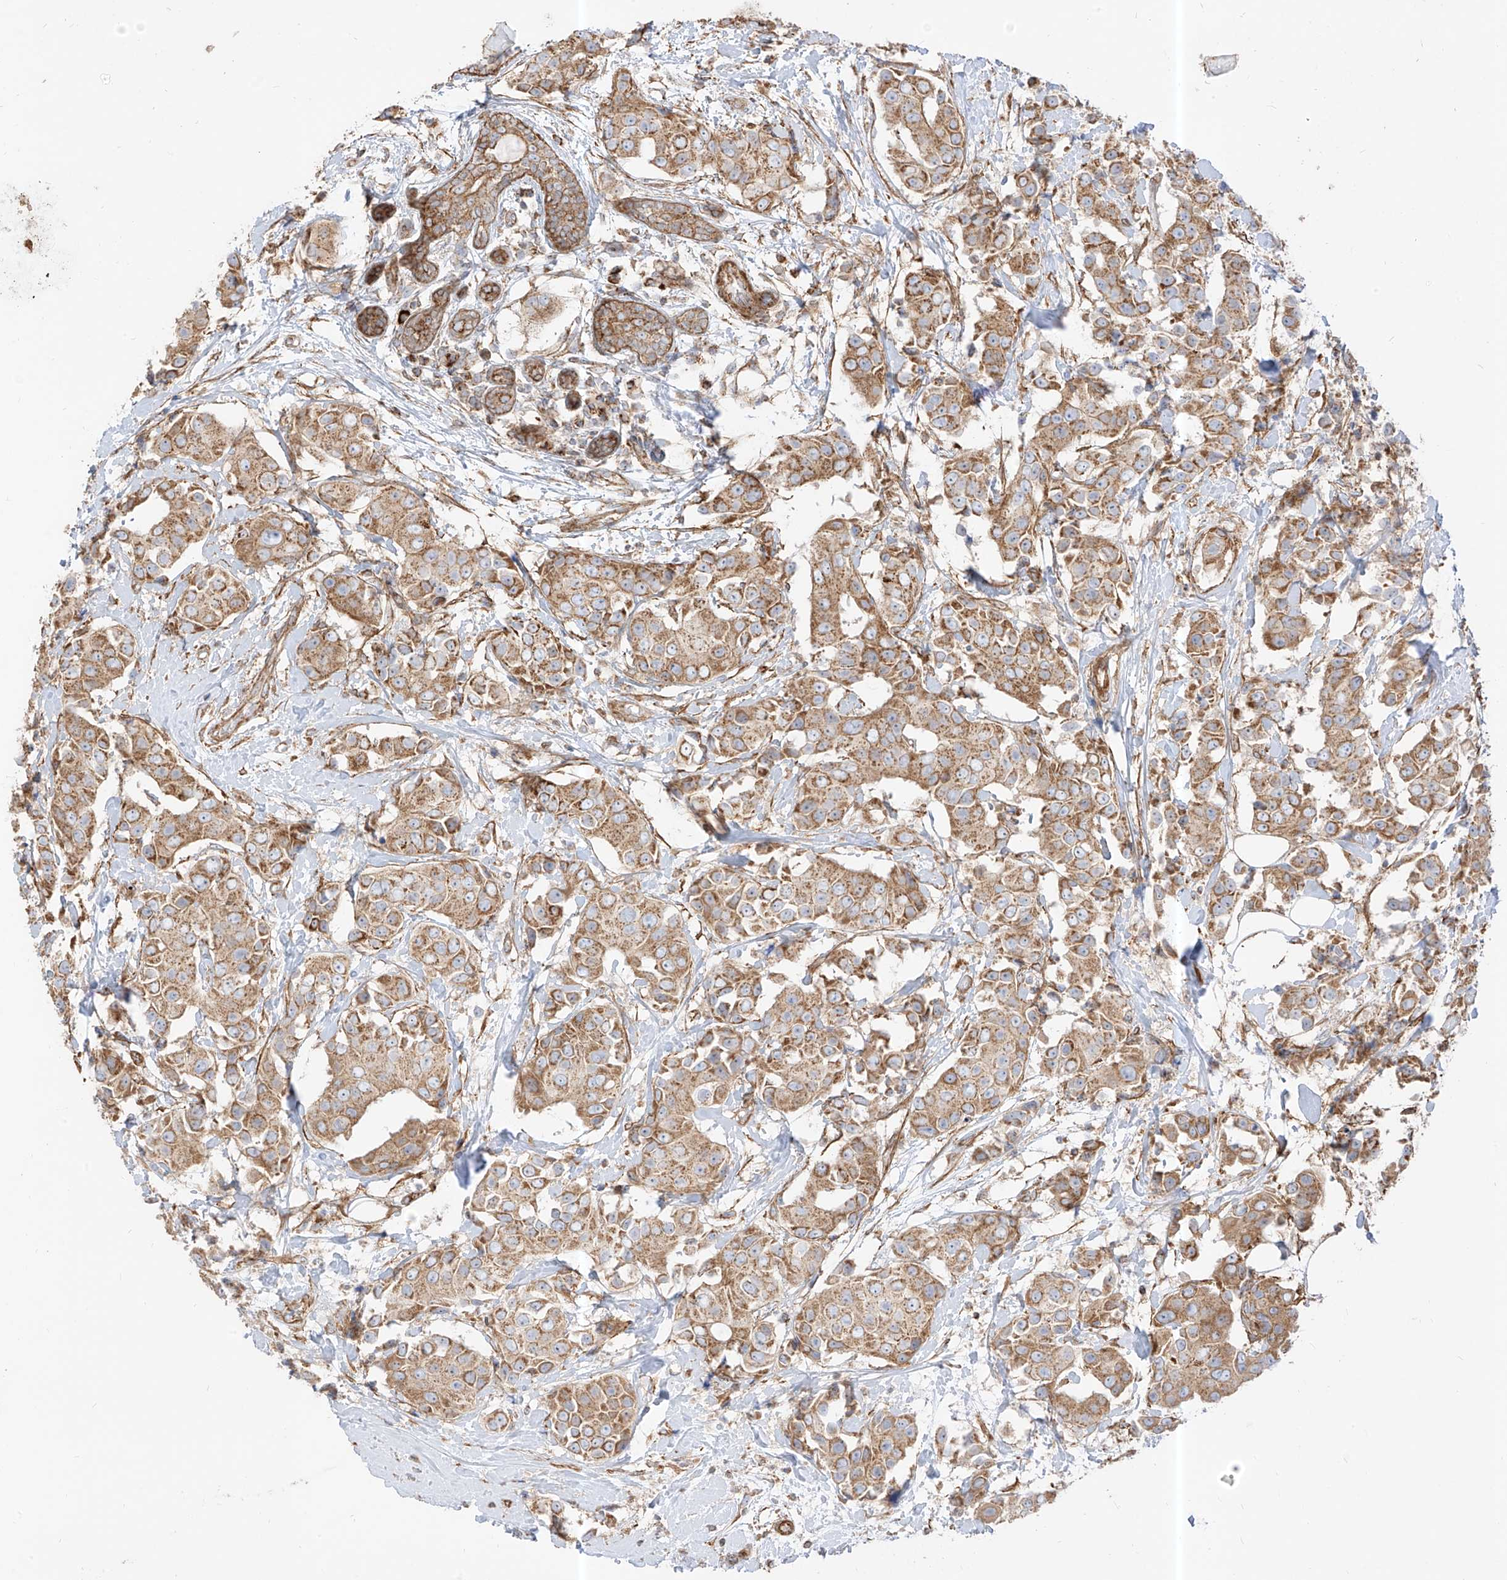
{"staining": {"intensity": "moderate", "quantity": ">75%", "location": "cytoplasmic/membranous"}, "tissue": "breast cancer", "cell_type": "Tumor cells", "image_type": "cancer", "snomed": [{"axis": "morphology", "description": "Normal tissue, NOS"}, {"axis": "morphology", "description": "Duct carcinoma"}, {"axis": "topography", "description": "Breast"}], "caption": "A photomicrograph of human breast intraductal carcinoma stained for a protein displays moderate cytoplasmic/membranous brown staining in tumor cells.", "gene": "PLCL1", "patient": {"sex": "female", "age": 39}}